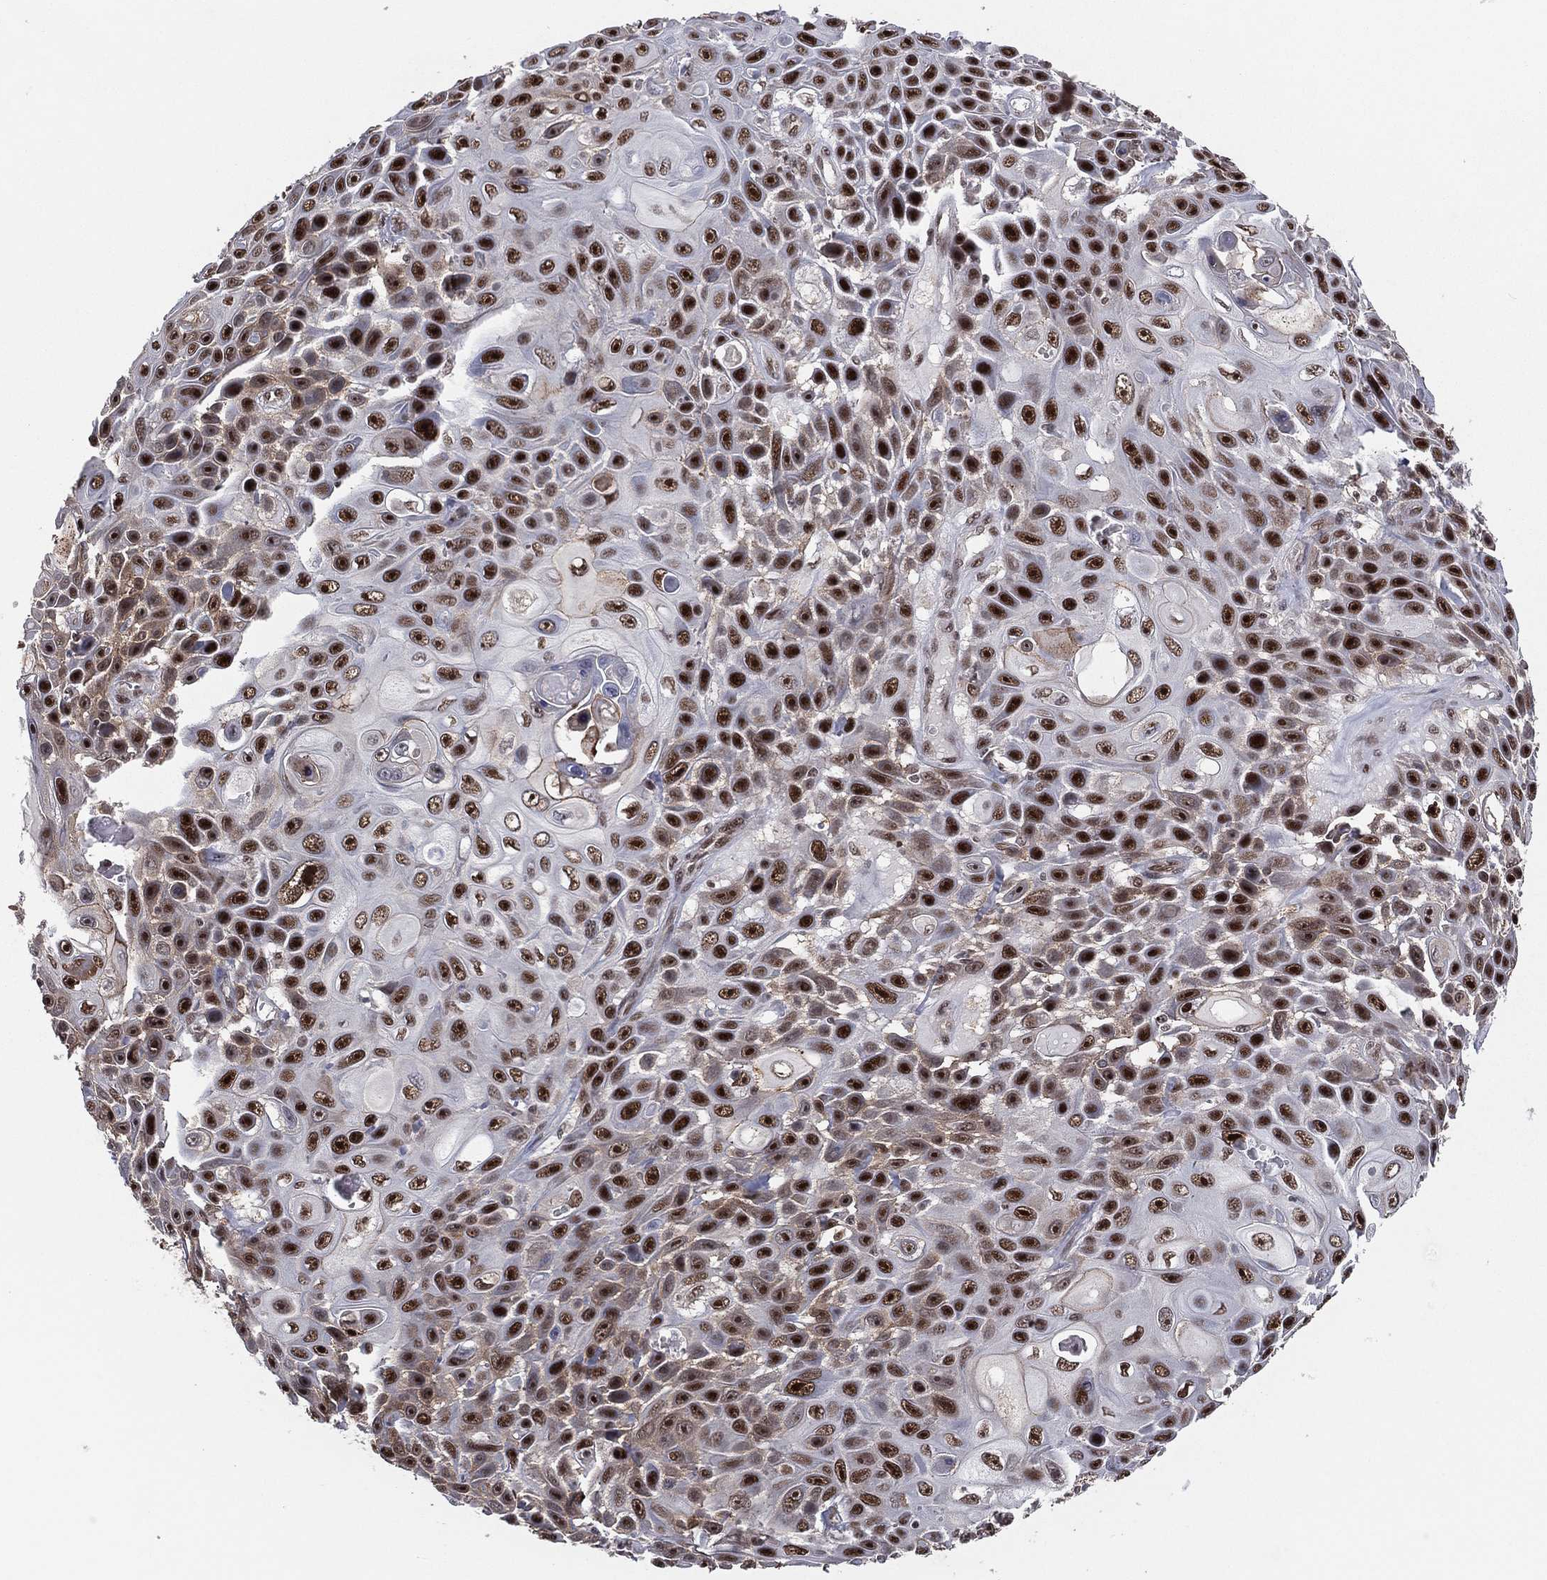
{"staining": {"intensity": "strong", "quantity": "25%-75%", "location": "nuclear"}, "tissue": "skin cancer", "cell_type": "Tumor cells", "image_type": "cancer", "snomed": [{"axis": "morphology", "description": "Squamous cell carcinoma, NOS"}, {"axis": "topography", "description": "Skin"}], "caption": "This image exhibits immunohistochemistry staining of skin squamous cell carcinoma, with high strong nuclear staining in approximately 25%-75% of tumor cells.", "gene": "GPALPP1", "patient": {"sex": "male", "age": 82}}